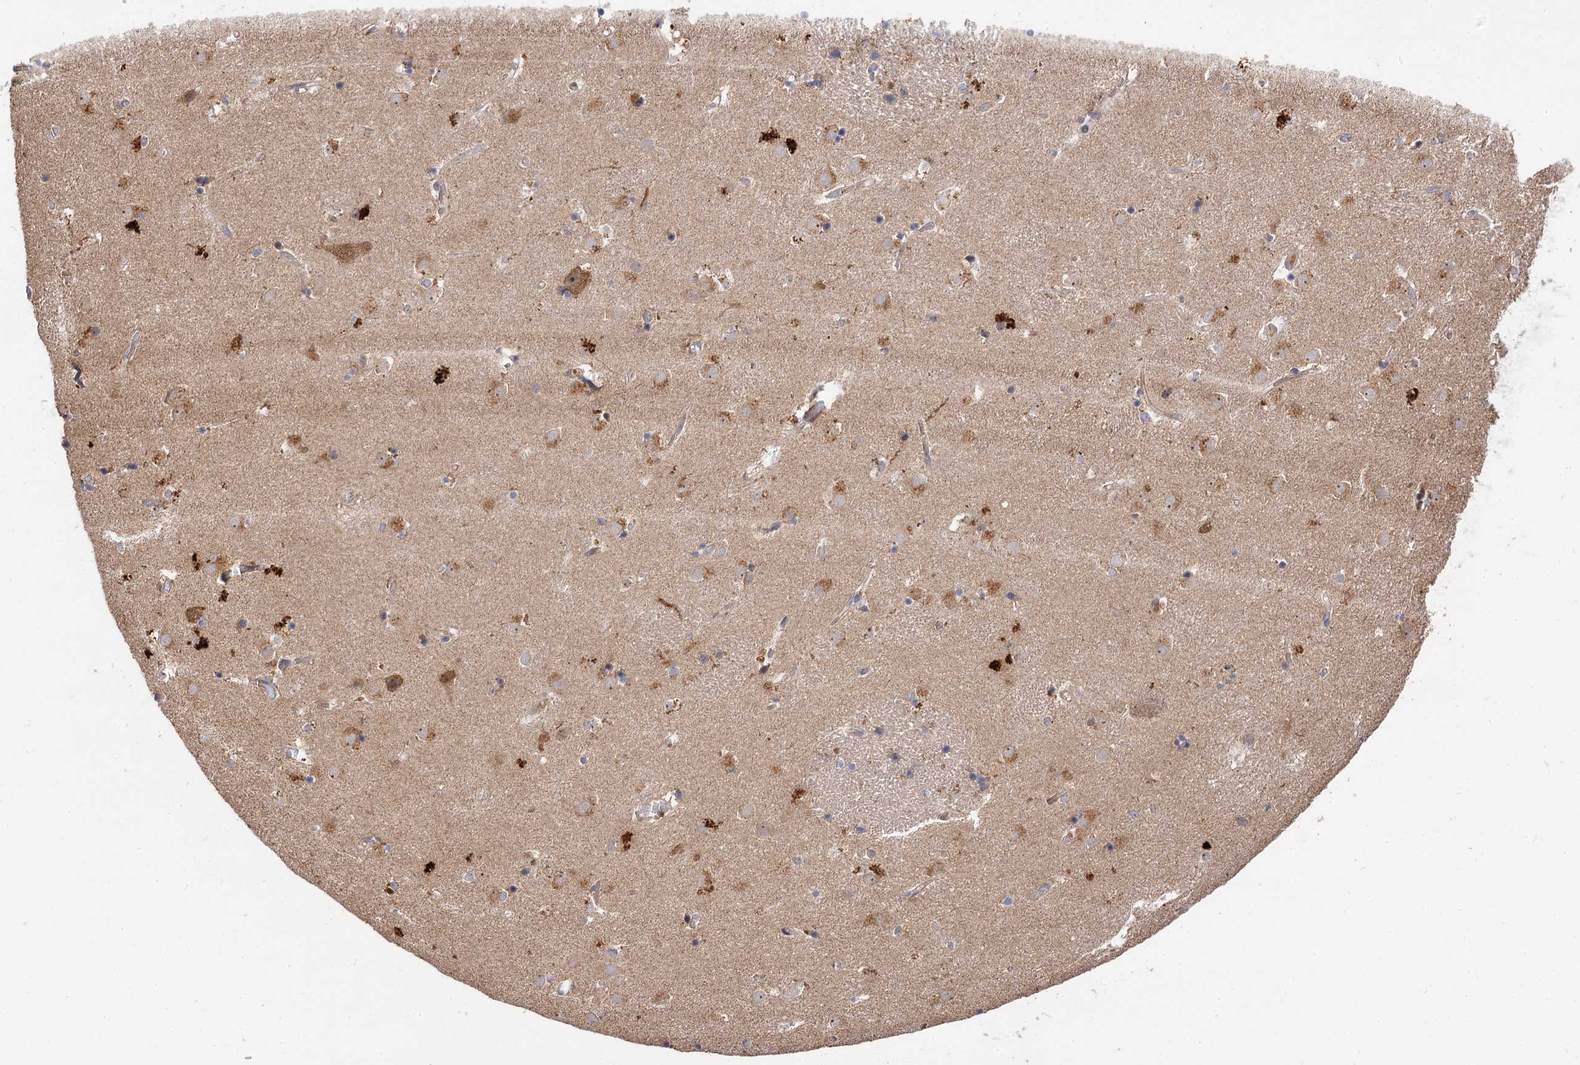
{"staining": {"intensity": "weak", "quantity": "25%-75%", "location": "cytoplasmic/membranous"}, "tissue": "caudate", "cell_type": "Glial cells", "image_type": "normal", "snomed": [{"axis": "morphology", "description": "Normal tissue, NOS"}, {"axis": "topography", "description": "Lateral ventricle wall"}], "caption": "This micrograph exhibits IHC staining of benign human caudate, with low weak cytoplasmic/membranous expression in approximately 25%-75% of glial cells.", "gene": "PATL1", "patient": {"sex": "male", "age": 70}}